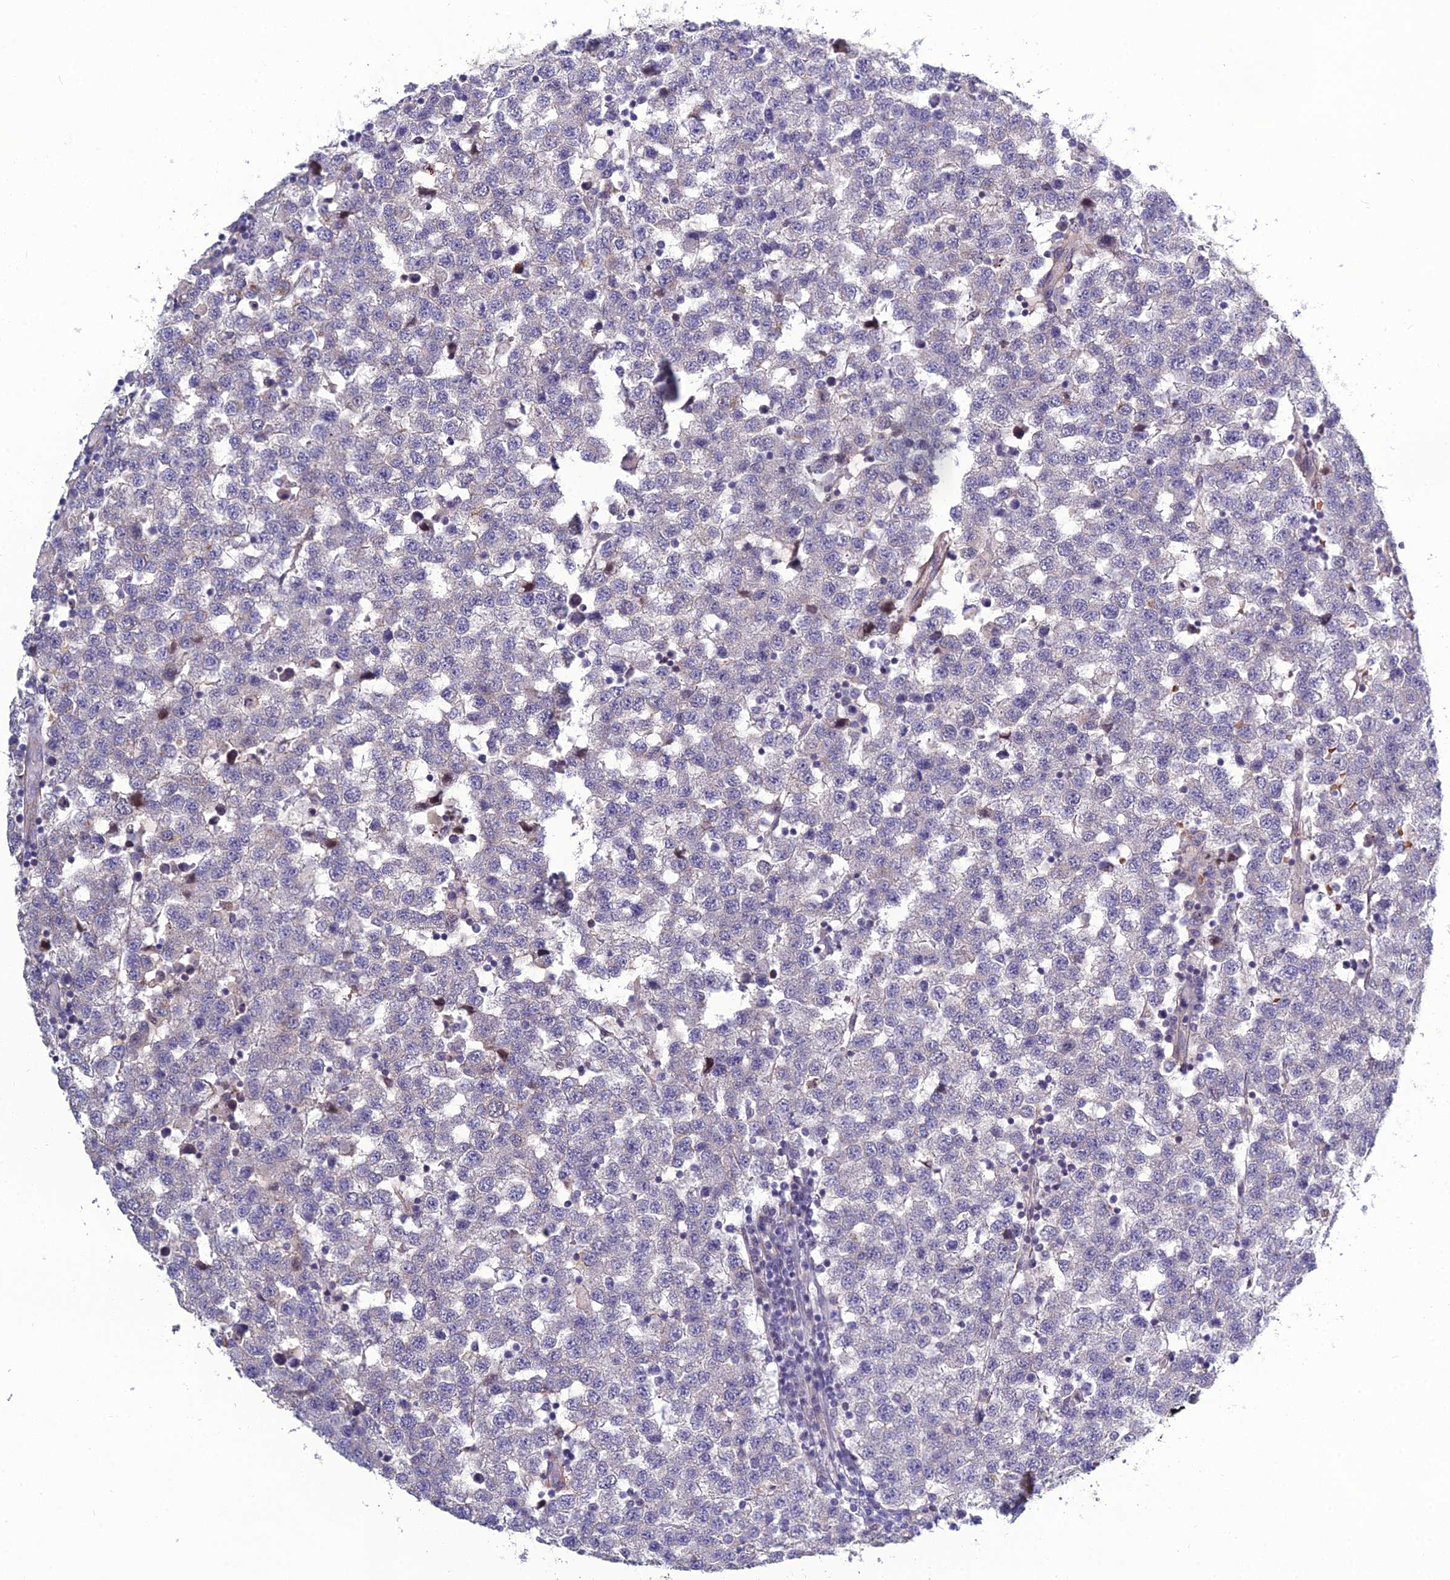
{"staining": {"intensity": "negative", "quantity": "none", "location": "none"}, "tissue": "testis cancer", "cell_type": "Tumor cells", "image_type": "cancer", "snomed": [{"axis": "morphology", "description": "Seminoma, NOS"}, {"axis": "topography", "description": "Testis"}], "caption": "Protein analysis of testis cancer (seminoma) exhibits no significant staining in tumor cells. (DAB (3,3'-diaminobenzidine) IHC with hematoxylin counter stain).", "gene": "LZTS2", "patient": {"sex": "male", "age": 34}}